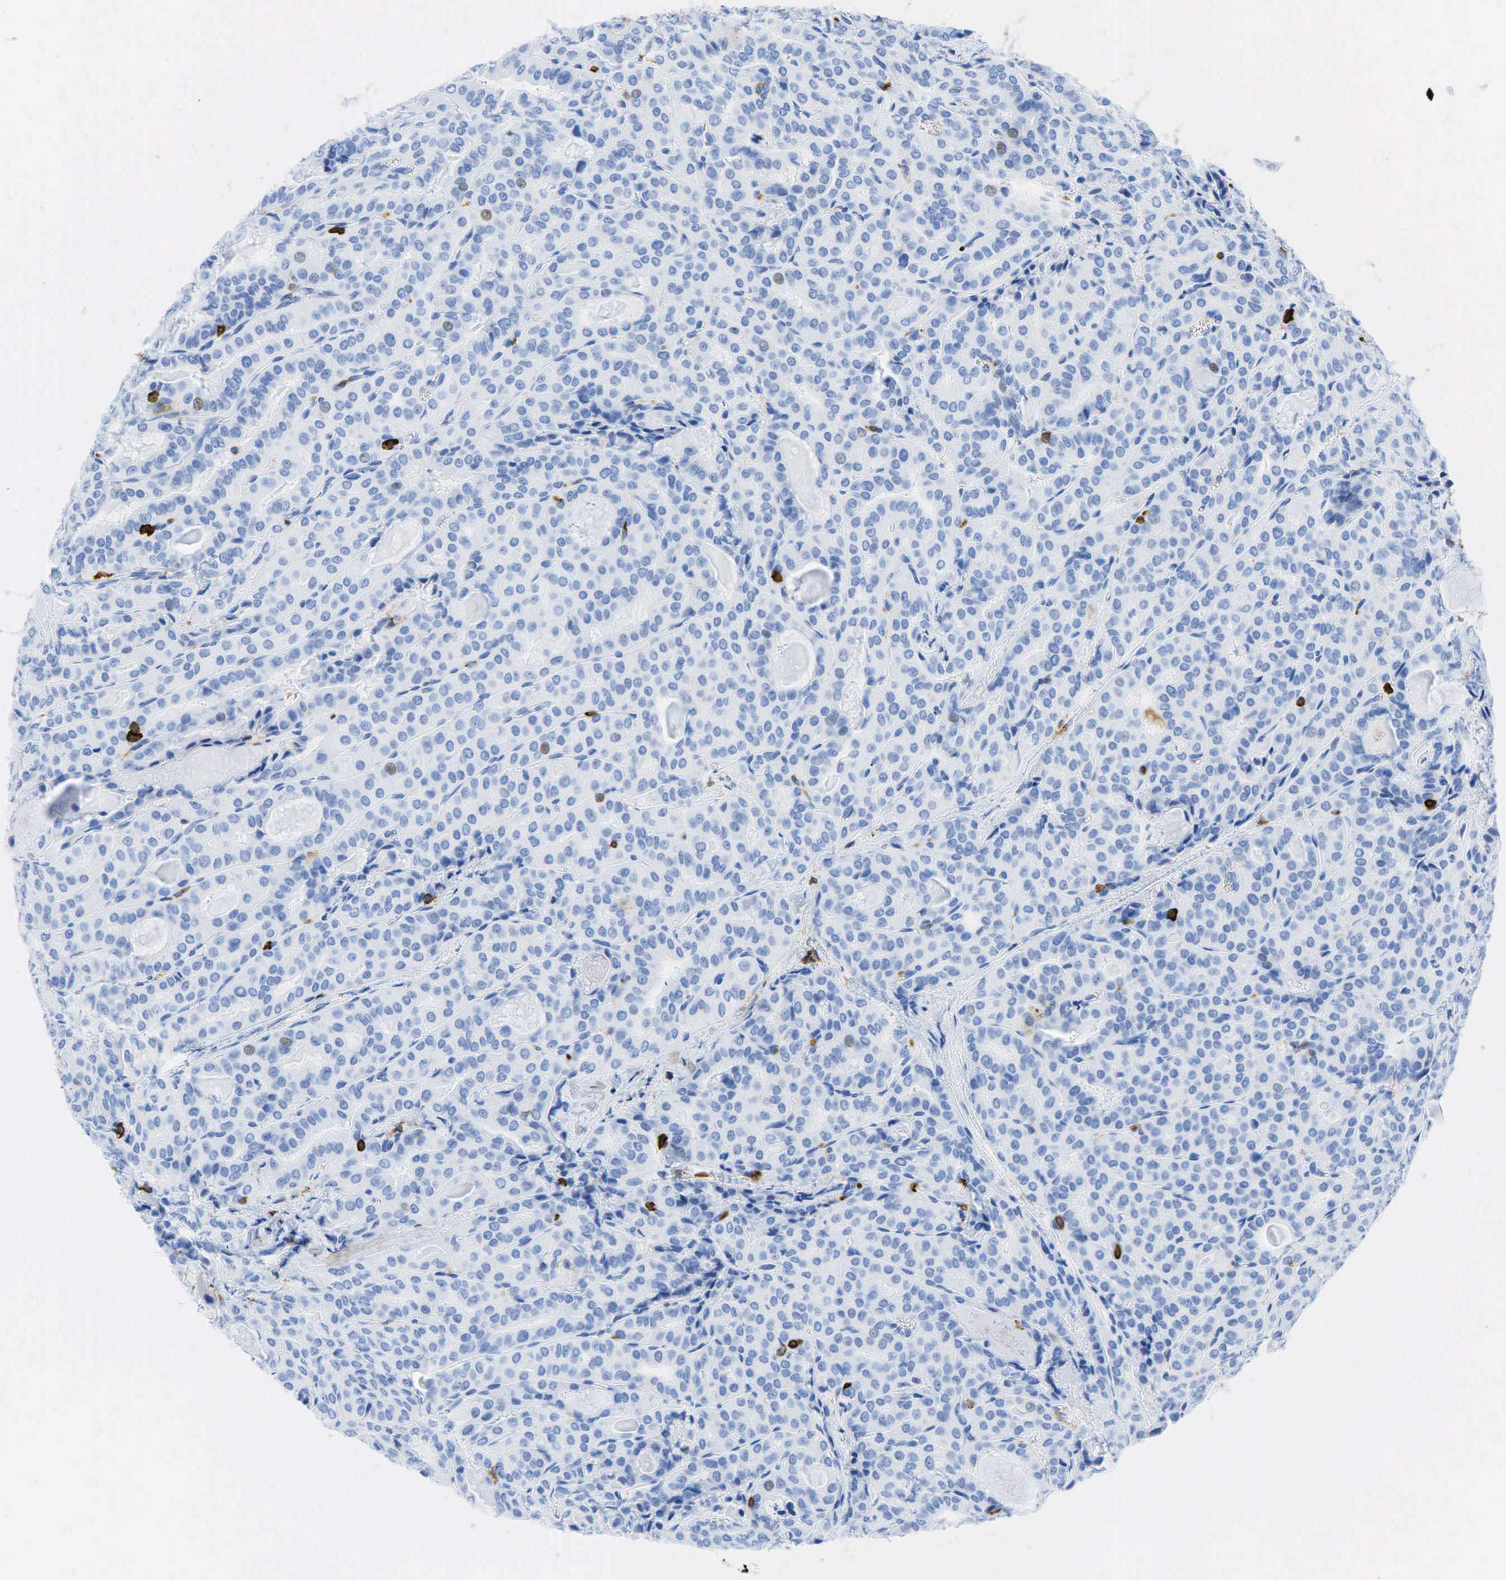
{"staining": {"intensity": "negative", "quantity": "none", "location": "none"}, "tissue": "thyroid cancer", "cell_type": "Tumor cells", "image_type": "cancer", "snomed": [{"axis": "morphology", "description": "Papillary adenocarcinoma, NOS"}, {"axis": "topography", "description": "Thyroid gland"}], "caption": "A histopathology image of human thyroid papillary adenocarcinoma is negative for staining in tumor cells.", "gene": "PTPRC", "patient": {"sex": "female", "age": 71}}